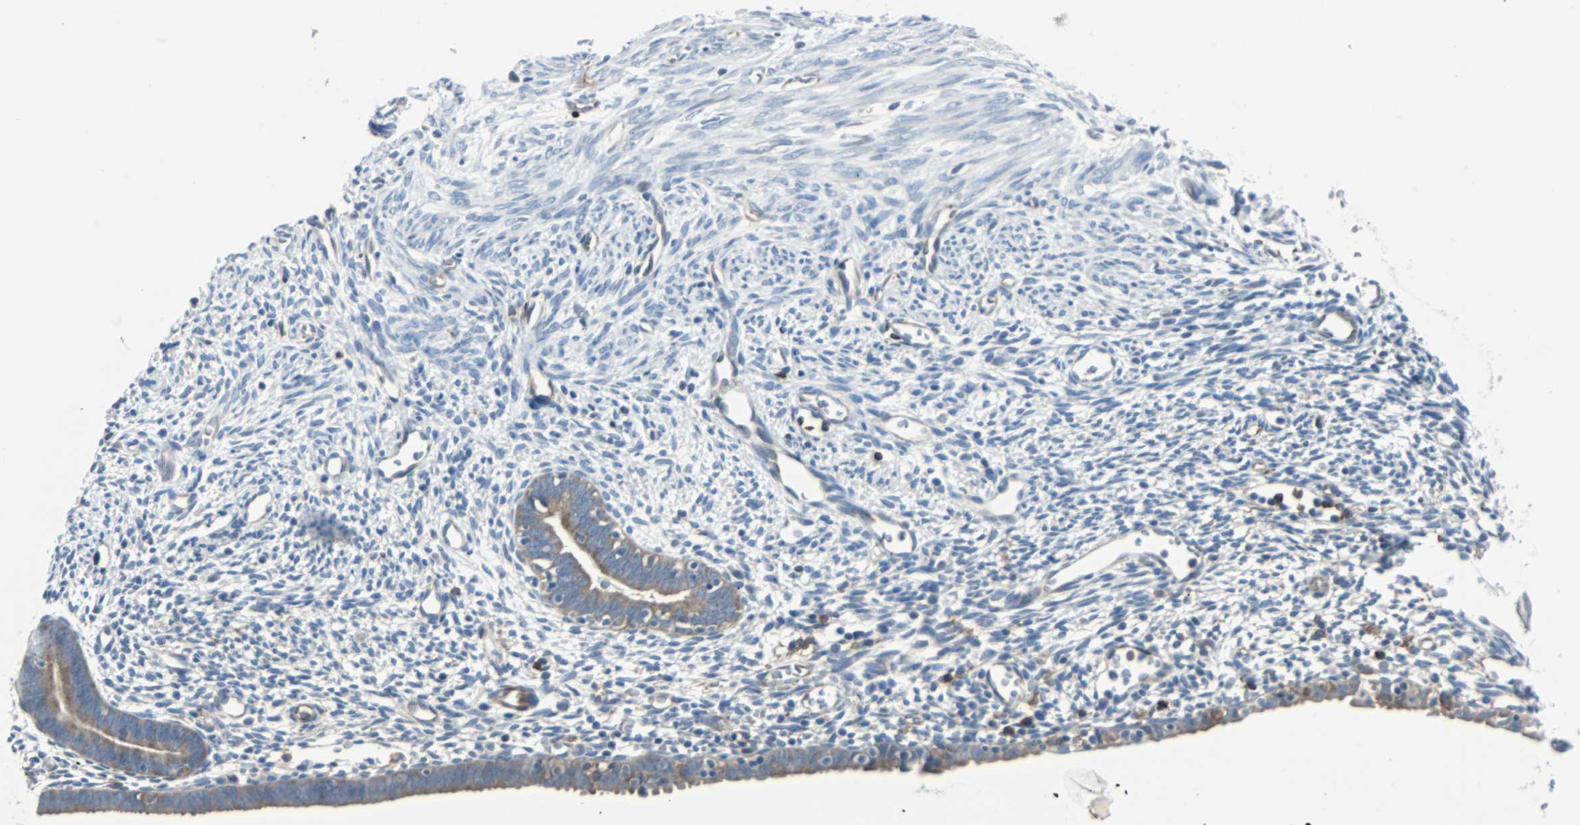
{"staining": {"intensity": "negative", "quantity": "none", "location": "none"}, "tissue": "endometrium", "cell_type": "Cells in endometrial stroma", "image_type": "normal", "snomed": [{"axis": "morphology", "description": "Normal tissue, NOS"}, {"axis": "morphology", "description": "Atrophy, NOS"}, {"axis": "topography", "description": "Uterus"}, {"axis": "topography", "description": "Endometrium"}], "caption": "DAB immunohistochemical staining of benign endometrium displays no significant positivity in cells in endometrial stroma.", "gene": "SWAP70", "patient": {"sex": "female", "age": 68}}